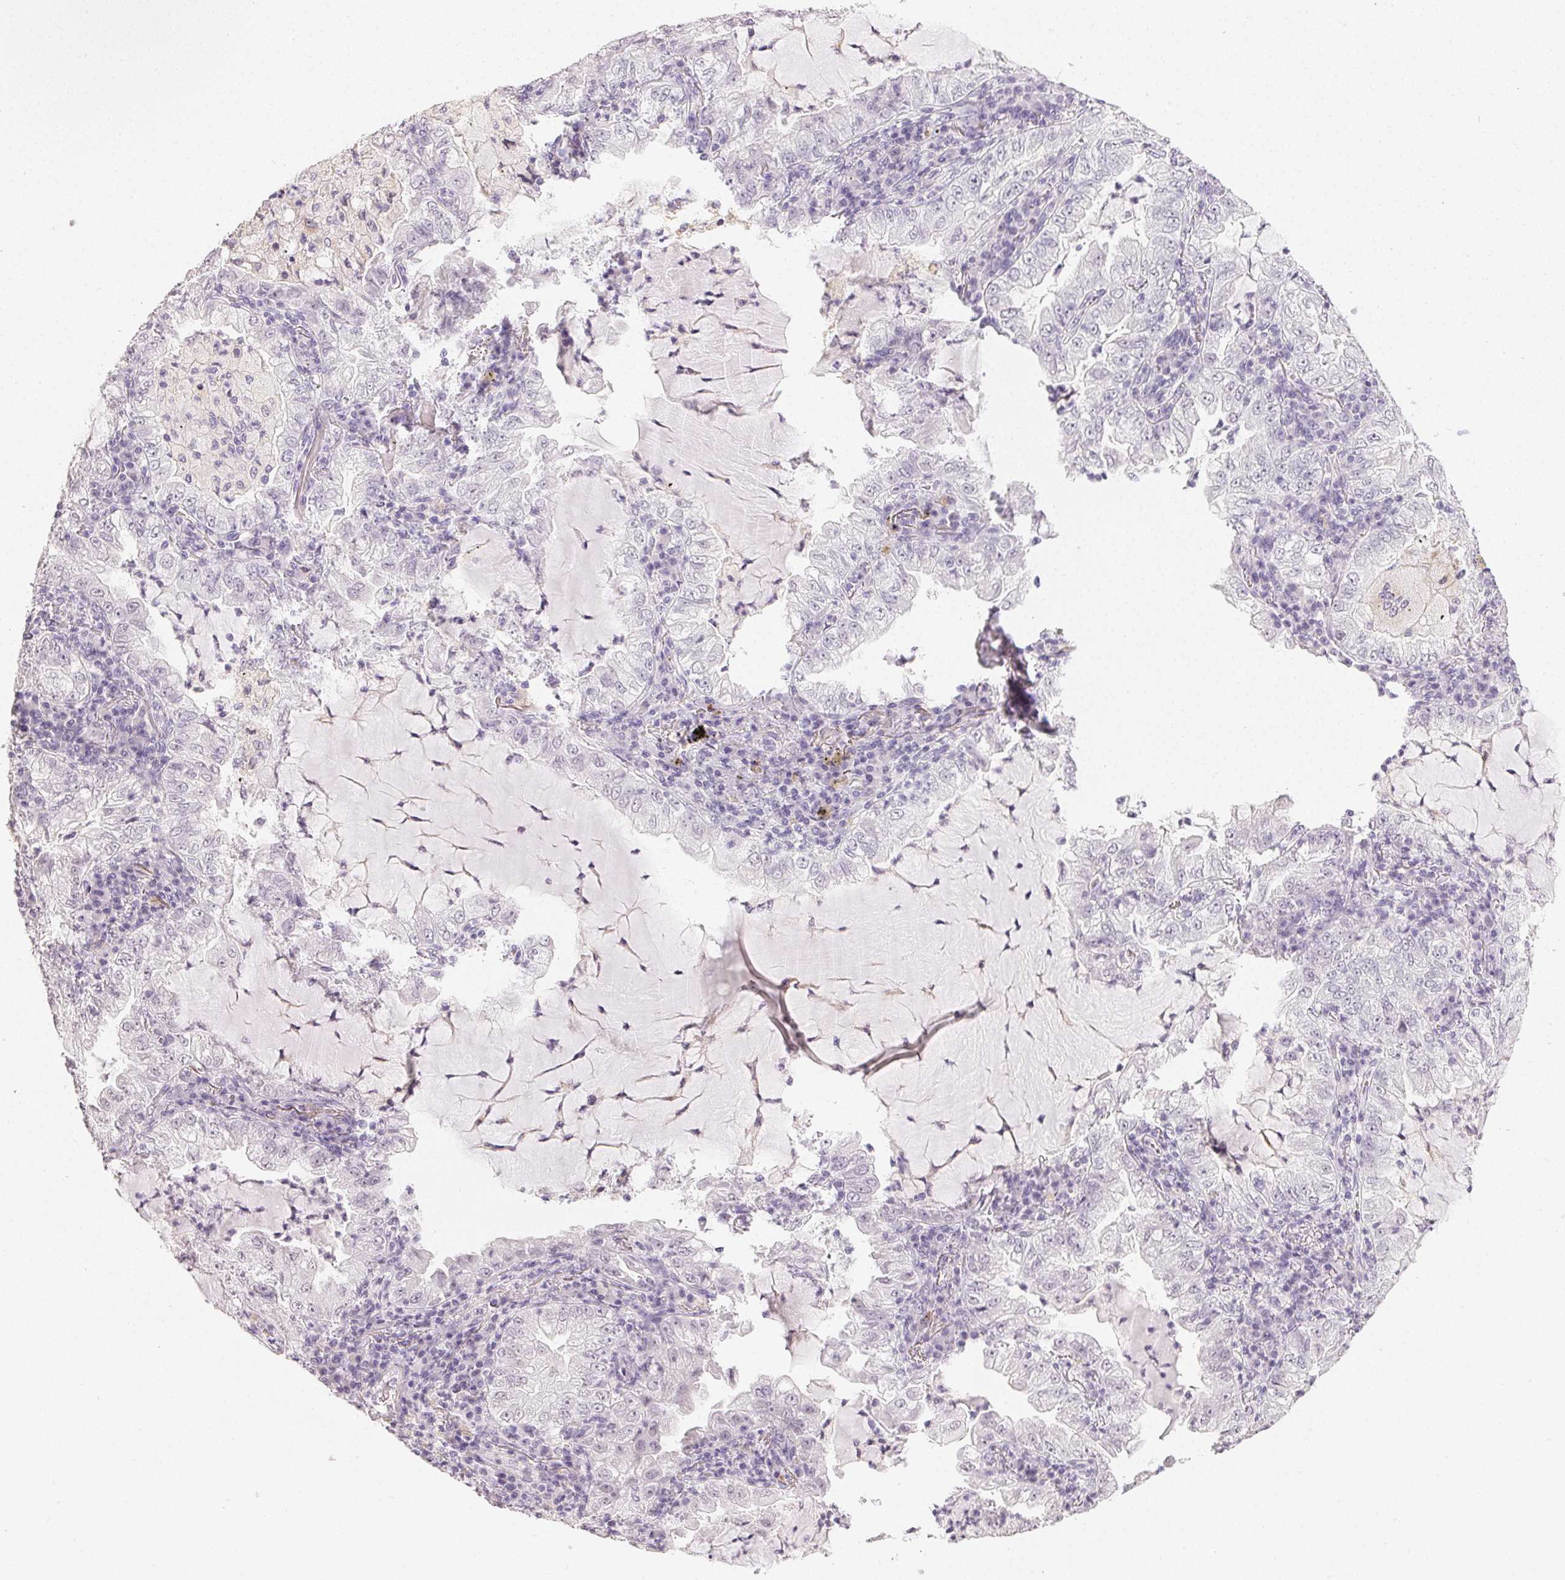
{"staining": {"intensity": "negative", "quantity": "none", "location": "none"}, "tissue": "lung cancer", "cell_type": "Tumor cells", "image_type": "cancer", "snomed": [{"axis": "morphology", "description": "Adenocarcinoma, NOS"}, {"axis": "topography", "description": "Lung"}], "caption": "DAB (3,3'-diaminobenzidine) immunohistochemical staining of human lung adenocarcinoma shows no significant staining in tumor cells. (DAB immunohistochemistry visualized using brightfield microscopy, high magnification).", "gene": "TMEM174", "patient": {"sex": "female", "age": 73}}